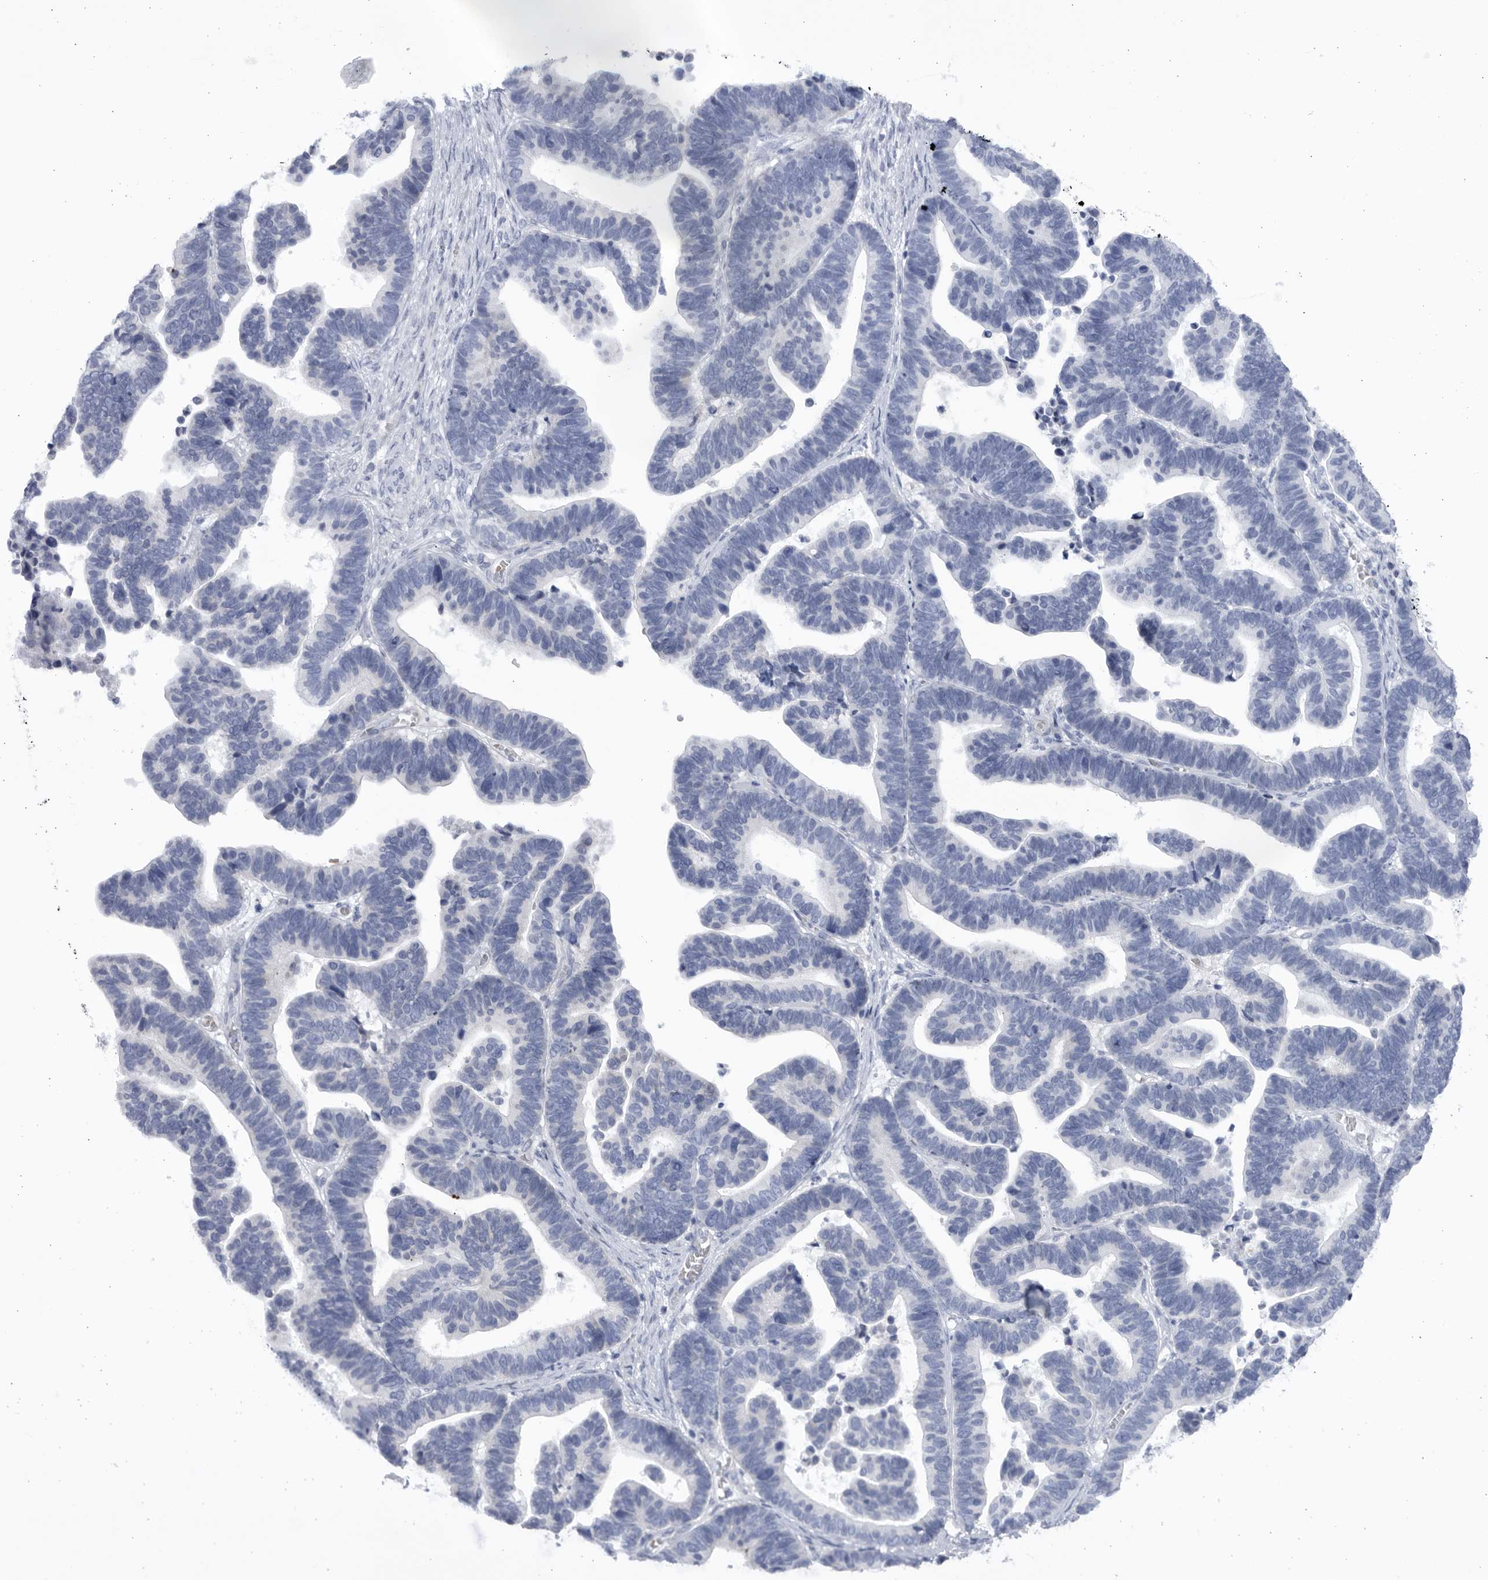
{"staining": {"intensity": "negative", "quantity": "none", "location": "none"}, "tissue": "ovarian cancer", "cell_type": "Tumor cells", "image_type": "cancer", "snomed": [{"axis": "morphology", "description": "Cystadenocarcinoma, serous, NOS"}, {"axis": "topography", "description": "Ovary"}], "caption": "An immunohistochemistry (IHC) histopathology image of ovarian cancer (serous cystadenocarcinoma) is shown. There is no staining in tumor cells of ovarian cancer (serous cystadenocarcinoma).", "gene": "CCDC181", "patient": {"sex": "female", "age": 56}}